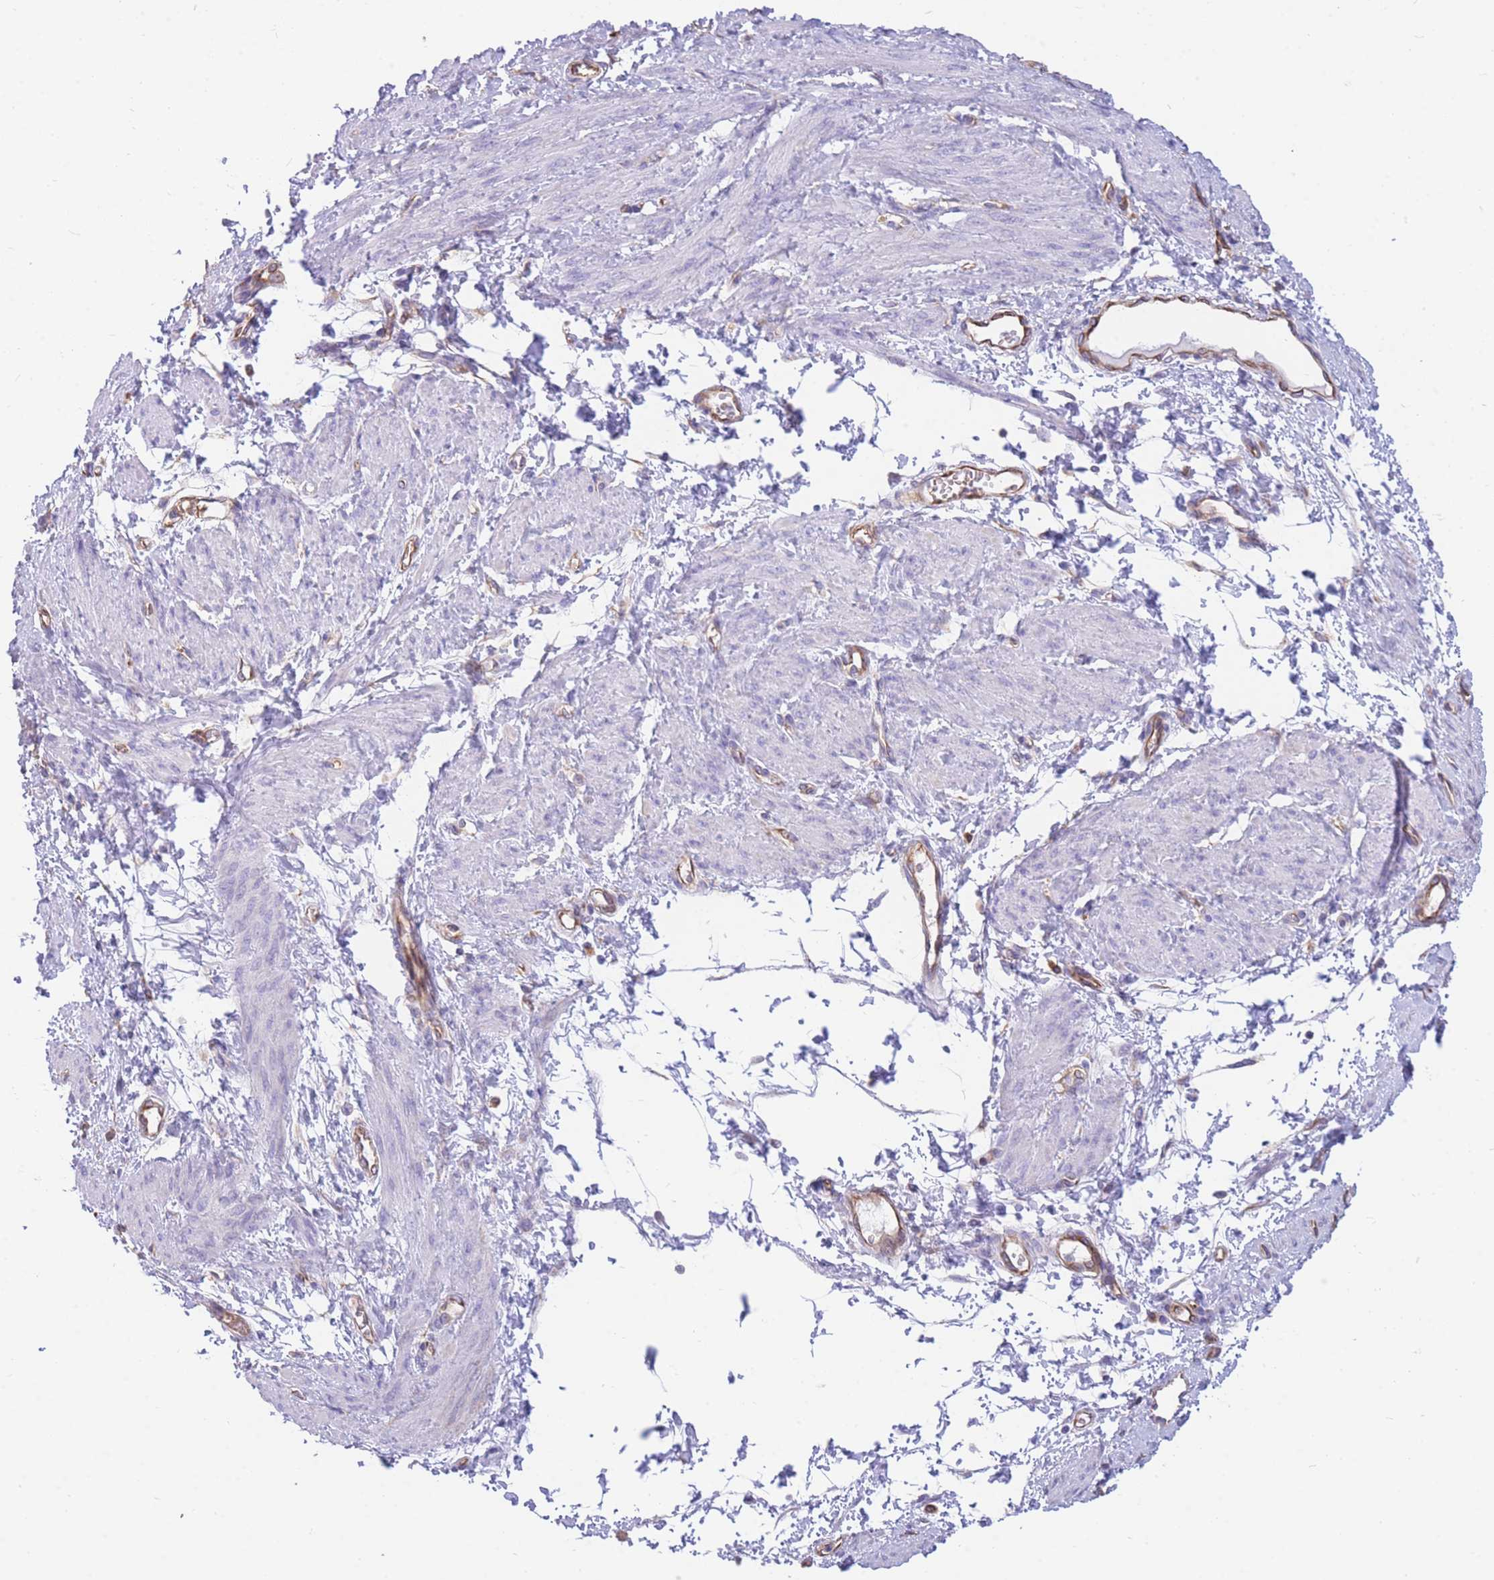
{"staining": {"intensity": "negative", "quantity": "none", "location": "none"}, "tissue": "smooth muscle", "cell_type": "Smooth muscle cells", "image_type": "normal", "snomed": [{"axis": "morphology", "description": "Normal tissue, NOS"}, {"axis": "topography", "description": "Smooth muscle"}, {"axis": "topography", "description": "Uterus"}], "caption": "Smooth muscle cells show no significant positivity in unremarkable smooth muscle. The staining was performed using DAB to visualize the protein expression in brown, while the nuclei were stained in blue with hematoxylin (Magnification: 20x).", "gene": "ANKRD53", "patient": {"sex": "female", "age": 39}}